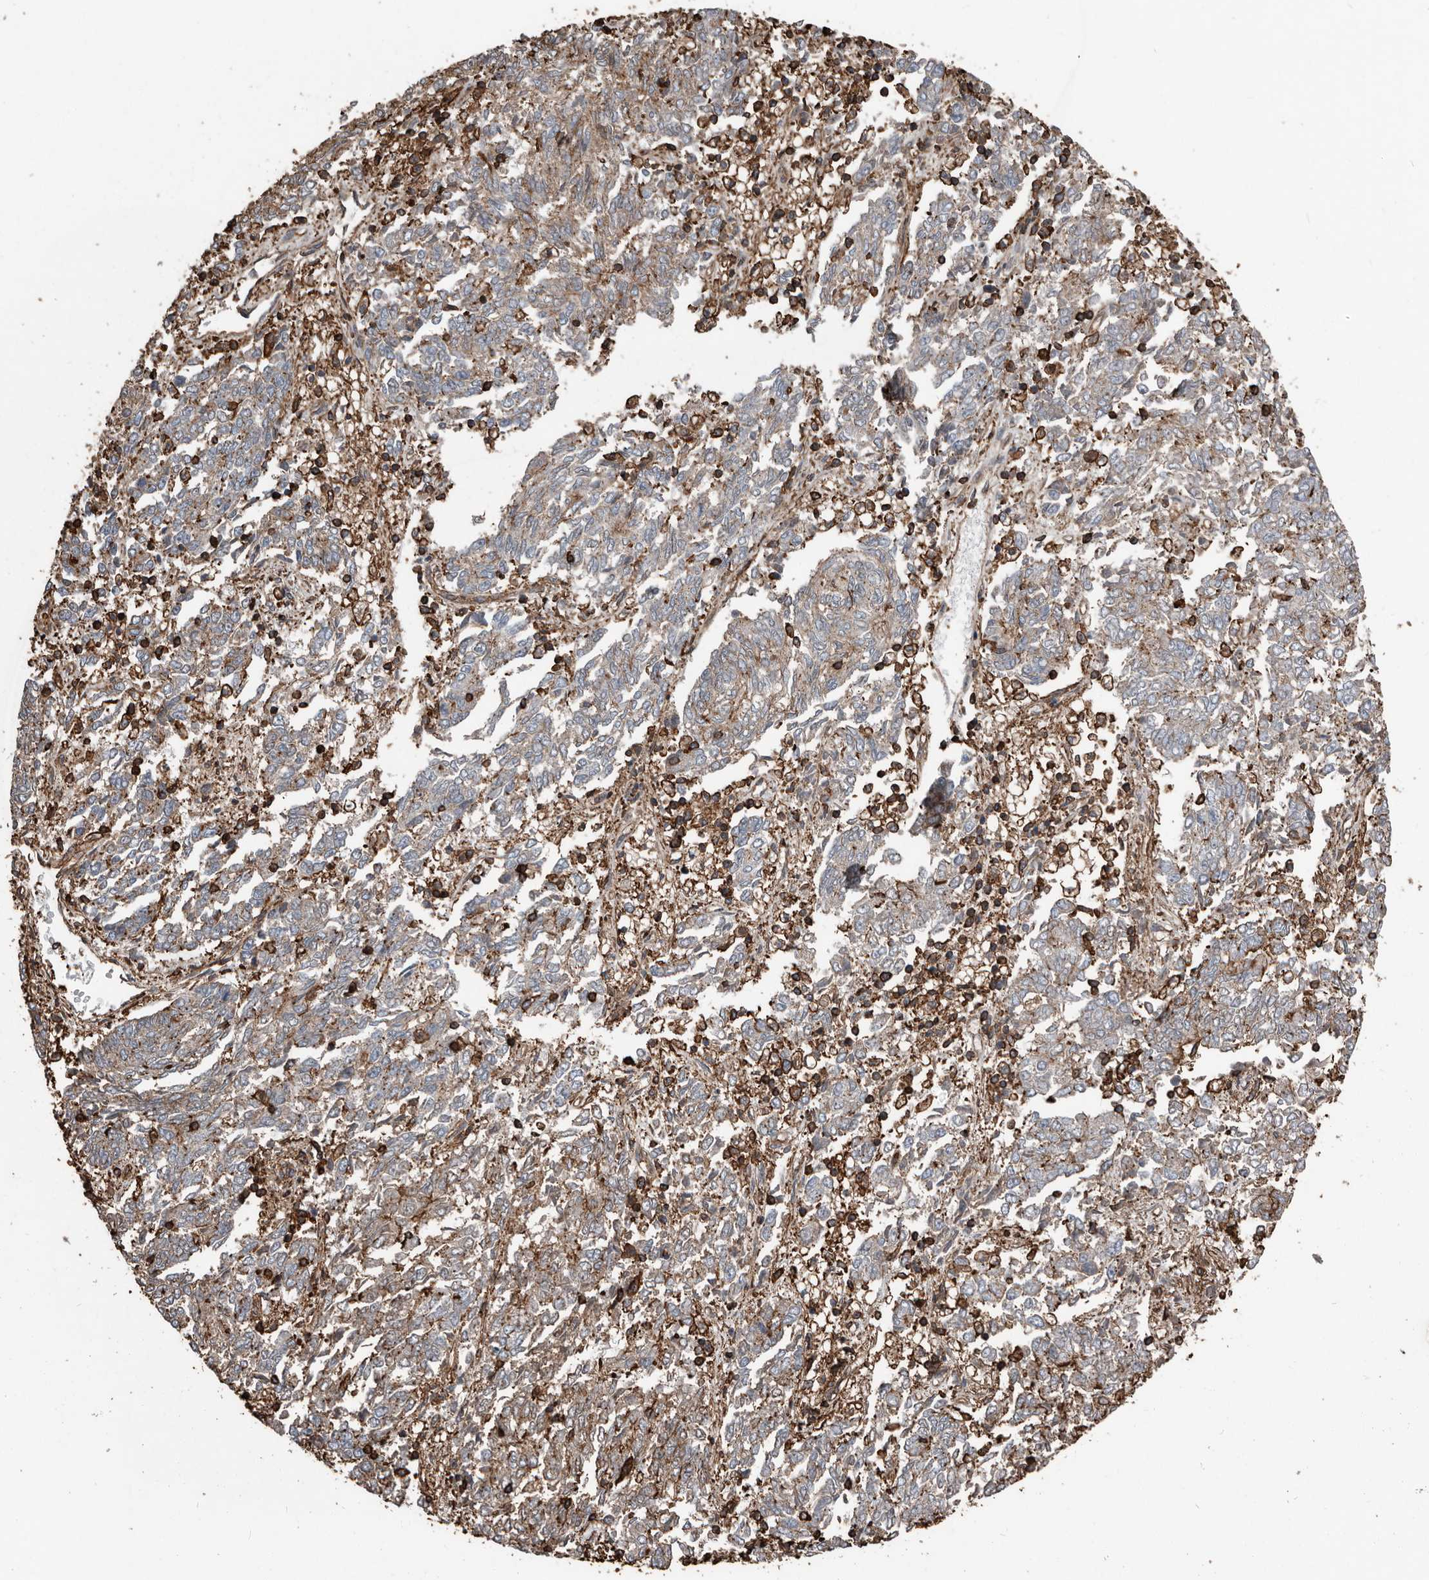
{"staining": {"intensity": "weak", "quantity": "25%-75%", "location": "cytoplasmic/membranous"}, "tissue": "endometrial cancer", "cell_type": "Tumor cells", "image_type": "cancer", "snomed": [{"axis": "morphology", "description": "Adenocarcinoma, NOS"}, {"axis": "topography", "description": "Endometrium"}], "caption": "Tumor cells exhibit weak cytoplasmic/membranous positivity in about 25%-75% of cells in adenocarcinoma (endometrial). Nuclei are stained in blue.", "gene": "DENND6B", "patient": {"sex": "female", "age": 80}}